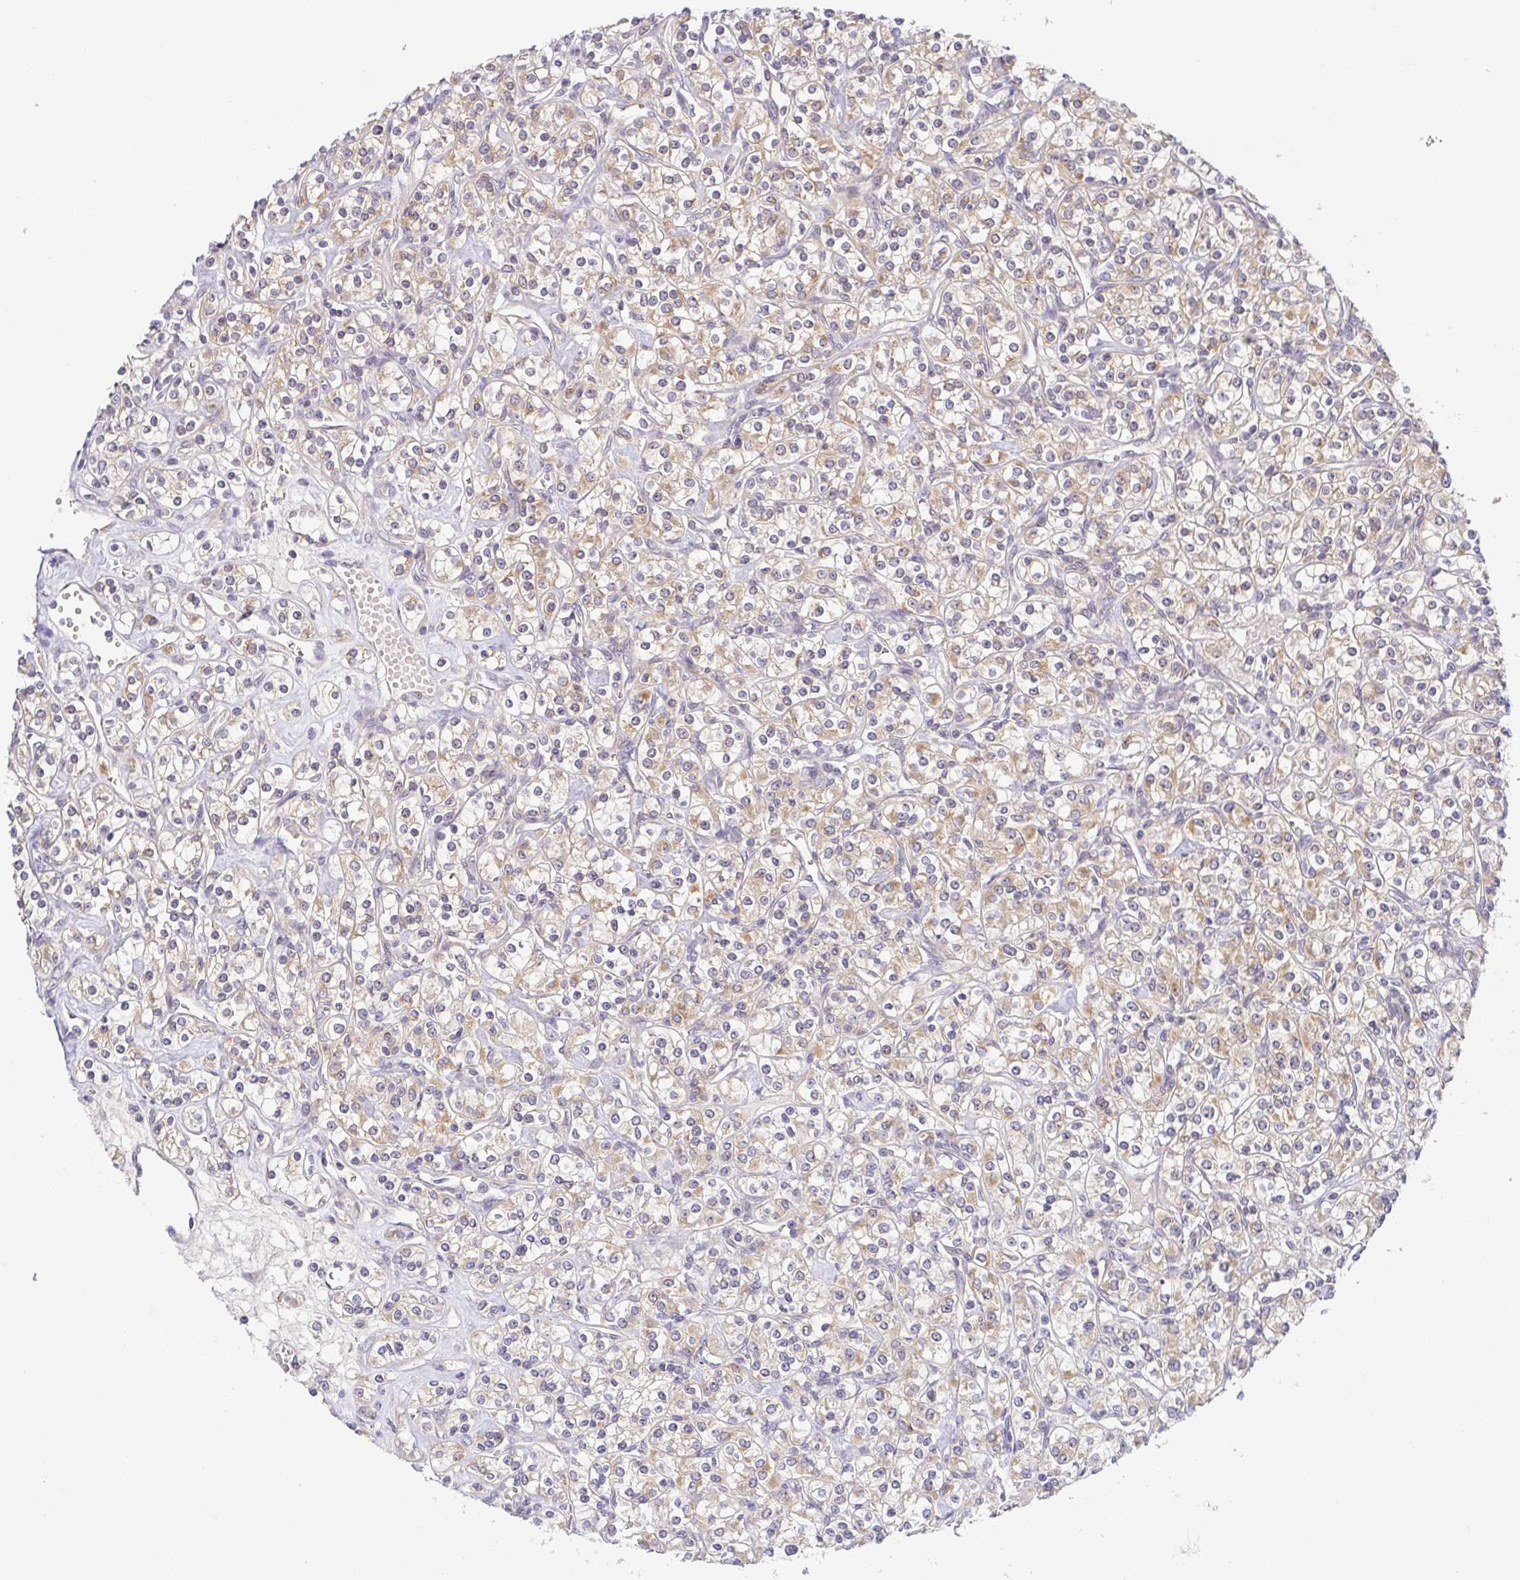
{"staining": {"intensity": "weak", "quantity": ">75%", "location": "cytoplasmic/membranous"}, "tissue": "renal cancer", "cell_type": "Tumor cells", "image_type": "cancer", "snomed": [{"axis": "morphology", "description": "Adenocarcinoma, NOS"}, {"axis": "topography", "description": "Kidney"}], "caption": "This is a histology image of immunohistochemistry staining of renal cancer (adenocarcinoma), which shows weak positivity in the cytoplasmic/membranous of tumor cells.", "gene": "BCL2L1", "patient": {"sex": "male", "age": 77}}